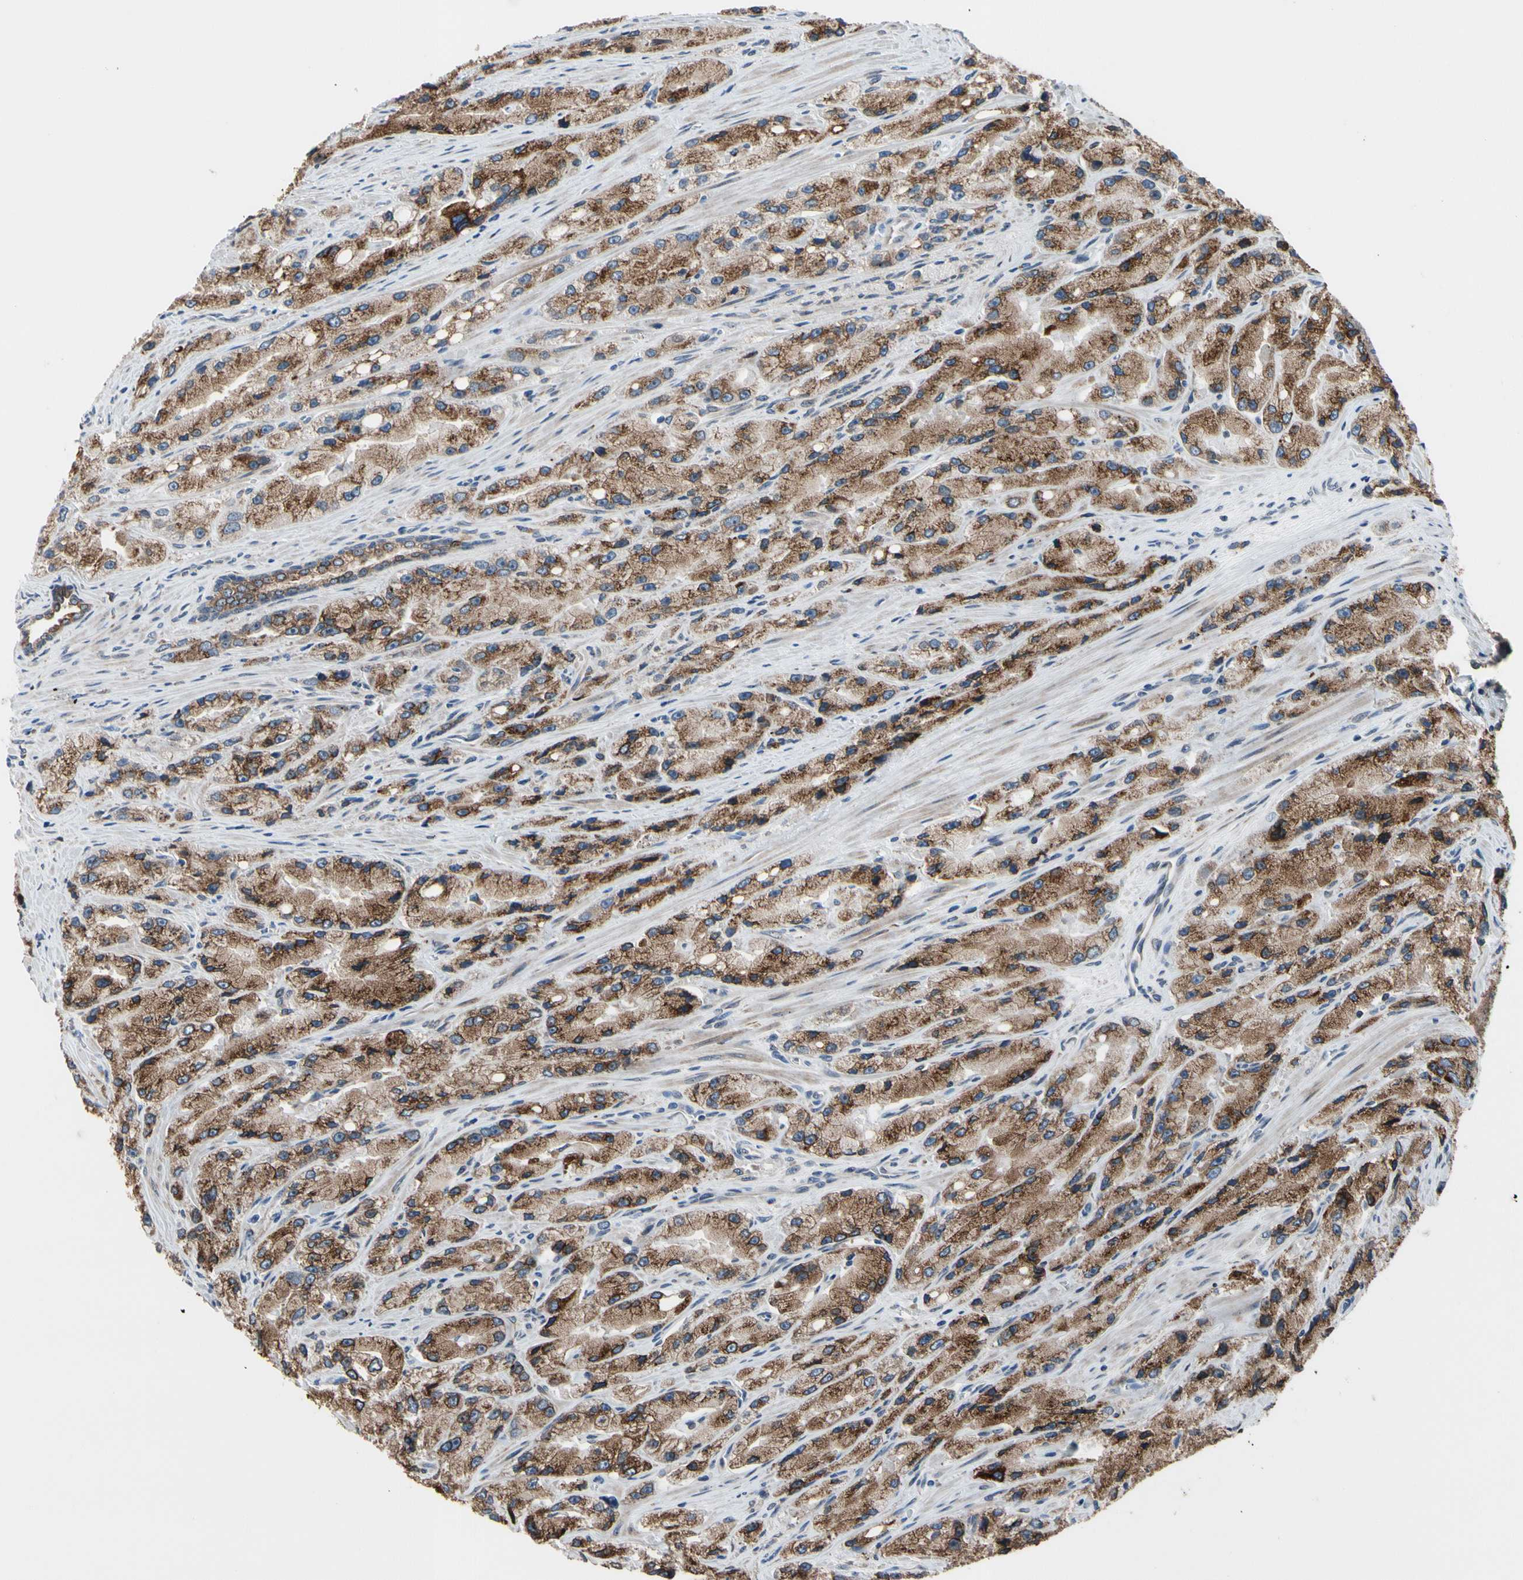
{"staining": {"intensity": "moderate", "quantity": ">75%", "location": "cytoplasmic/membranous"}, "tissue": "prostate cancer", "cell_type": "Tumor cells", "image_type": "cancer", "snomed": [{"axis": "morphology", "description": "Adenocarcinoma, High grade"}, {"axis": "topography", "description": "Prostate"}], "caption": "Prostate cancer (high-grade adenocarcinoma) stained with a brown dye demonstrates moderate cytoplasmic/membranous positive staining in about >75% of tumor cells.", "gene": "TMED7", "patient": {"sex": "male", "age": 58}}